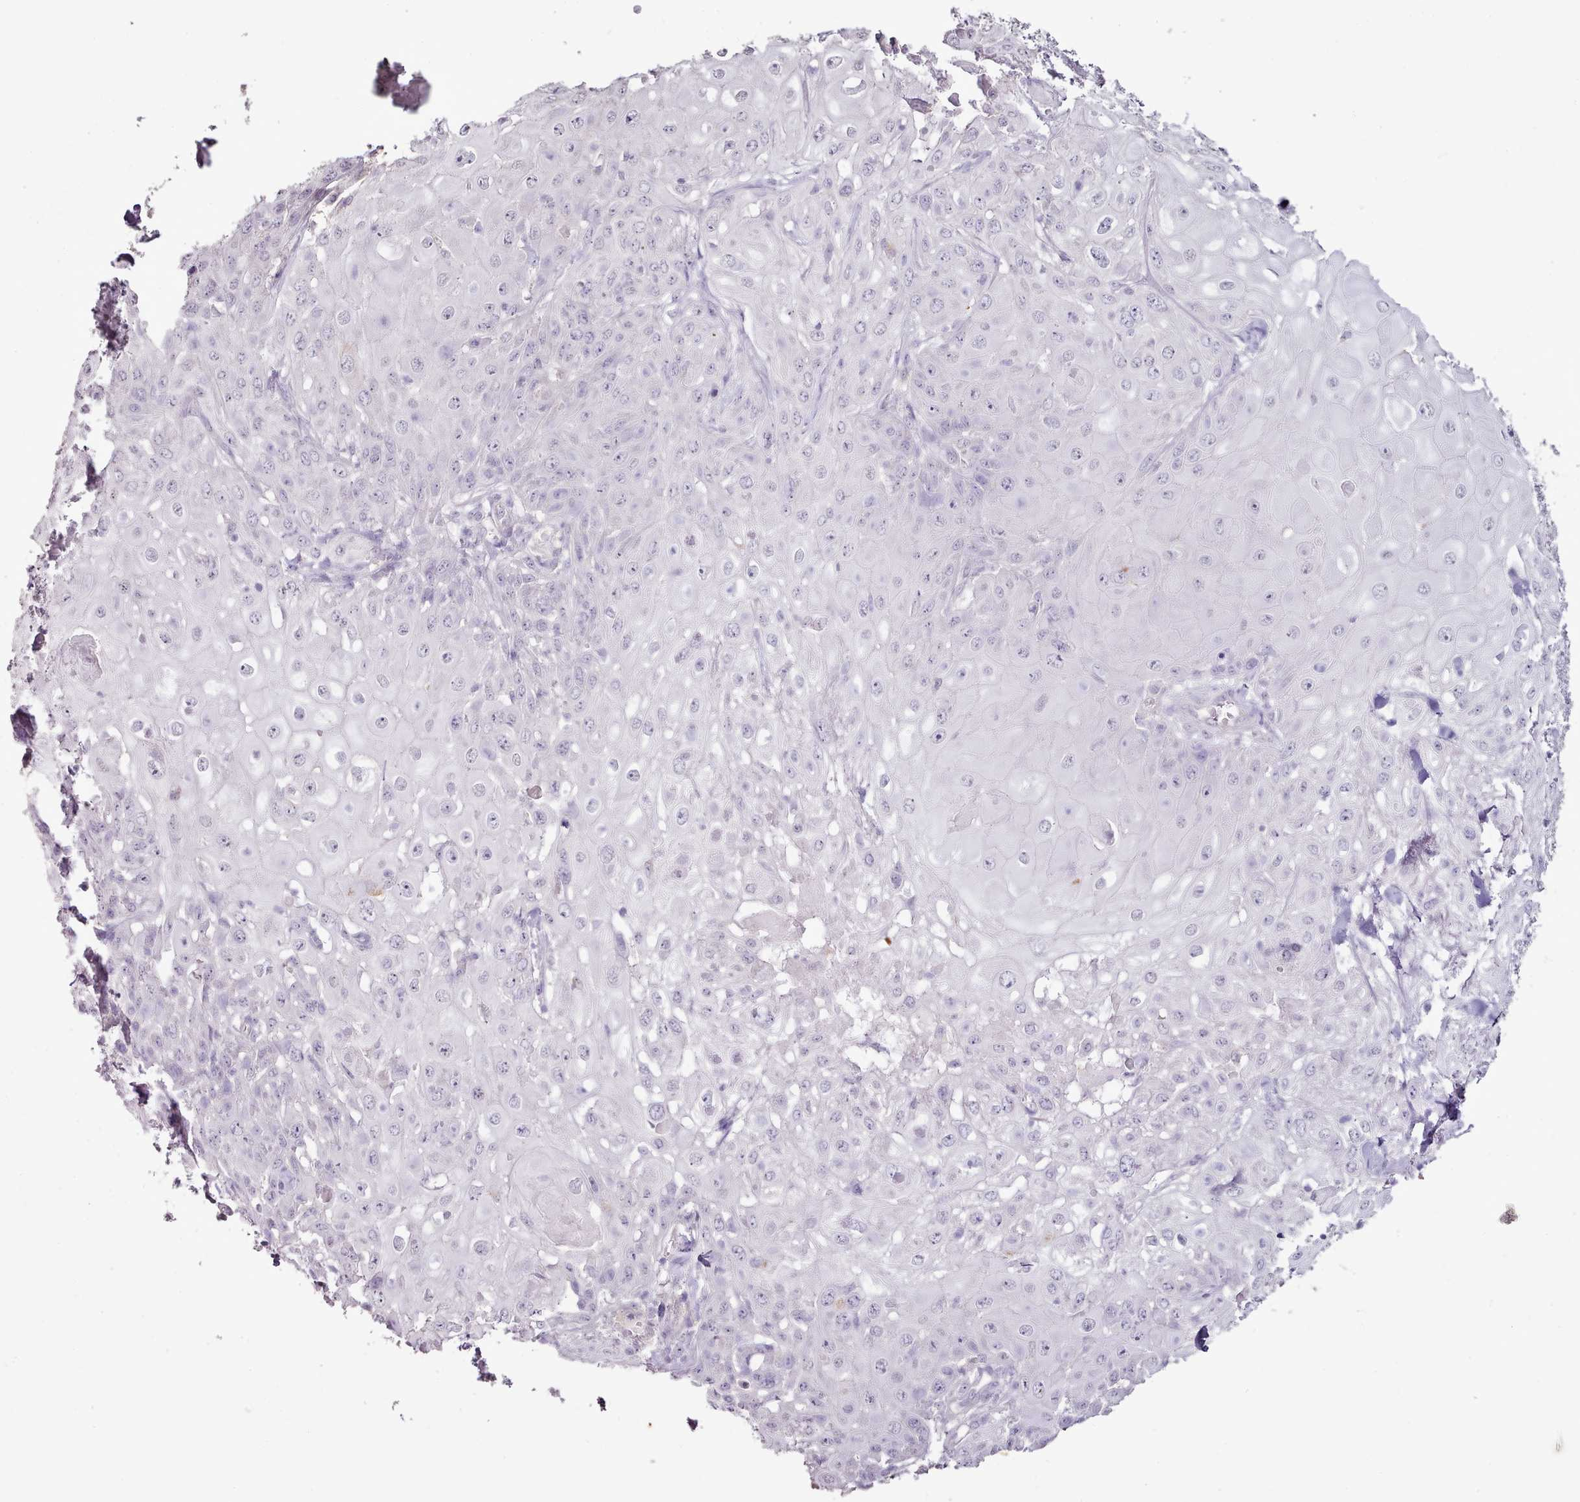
{"staining": {"intensity": "negative", "quantity": "none", "location": "none"}, "tissue": "skin cancer", "cell_type": "Tumor cells", "image_type": "cancer", "snomed": [{"axis": "morphology", "description": "Normal tissue, NOS"}, {"axis": "morphology", "description": "Squamous cell carcinoma, NOS"}, {"axis": "topography", "description": "Skin"}, {"axis": "topography", "description": "Cartilage tissue"}], "caption": "A histopathology image of human skin cancer is negative for staining in tumor cells.", "gene": "BLOC1S2", "patient": {"sex": "female", "age": 79}}